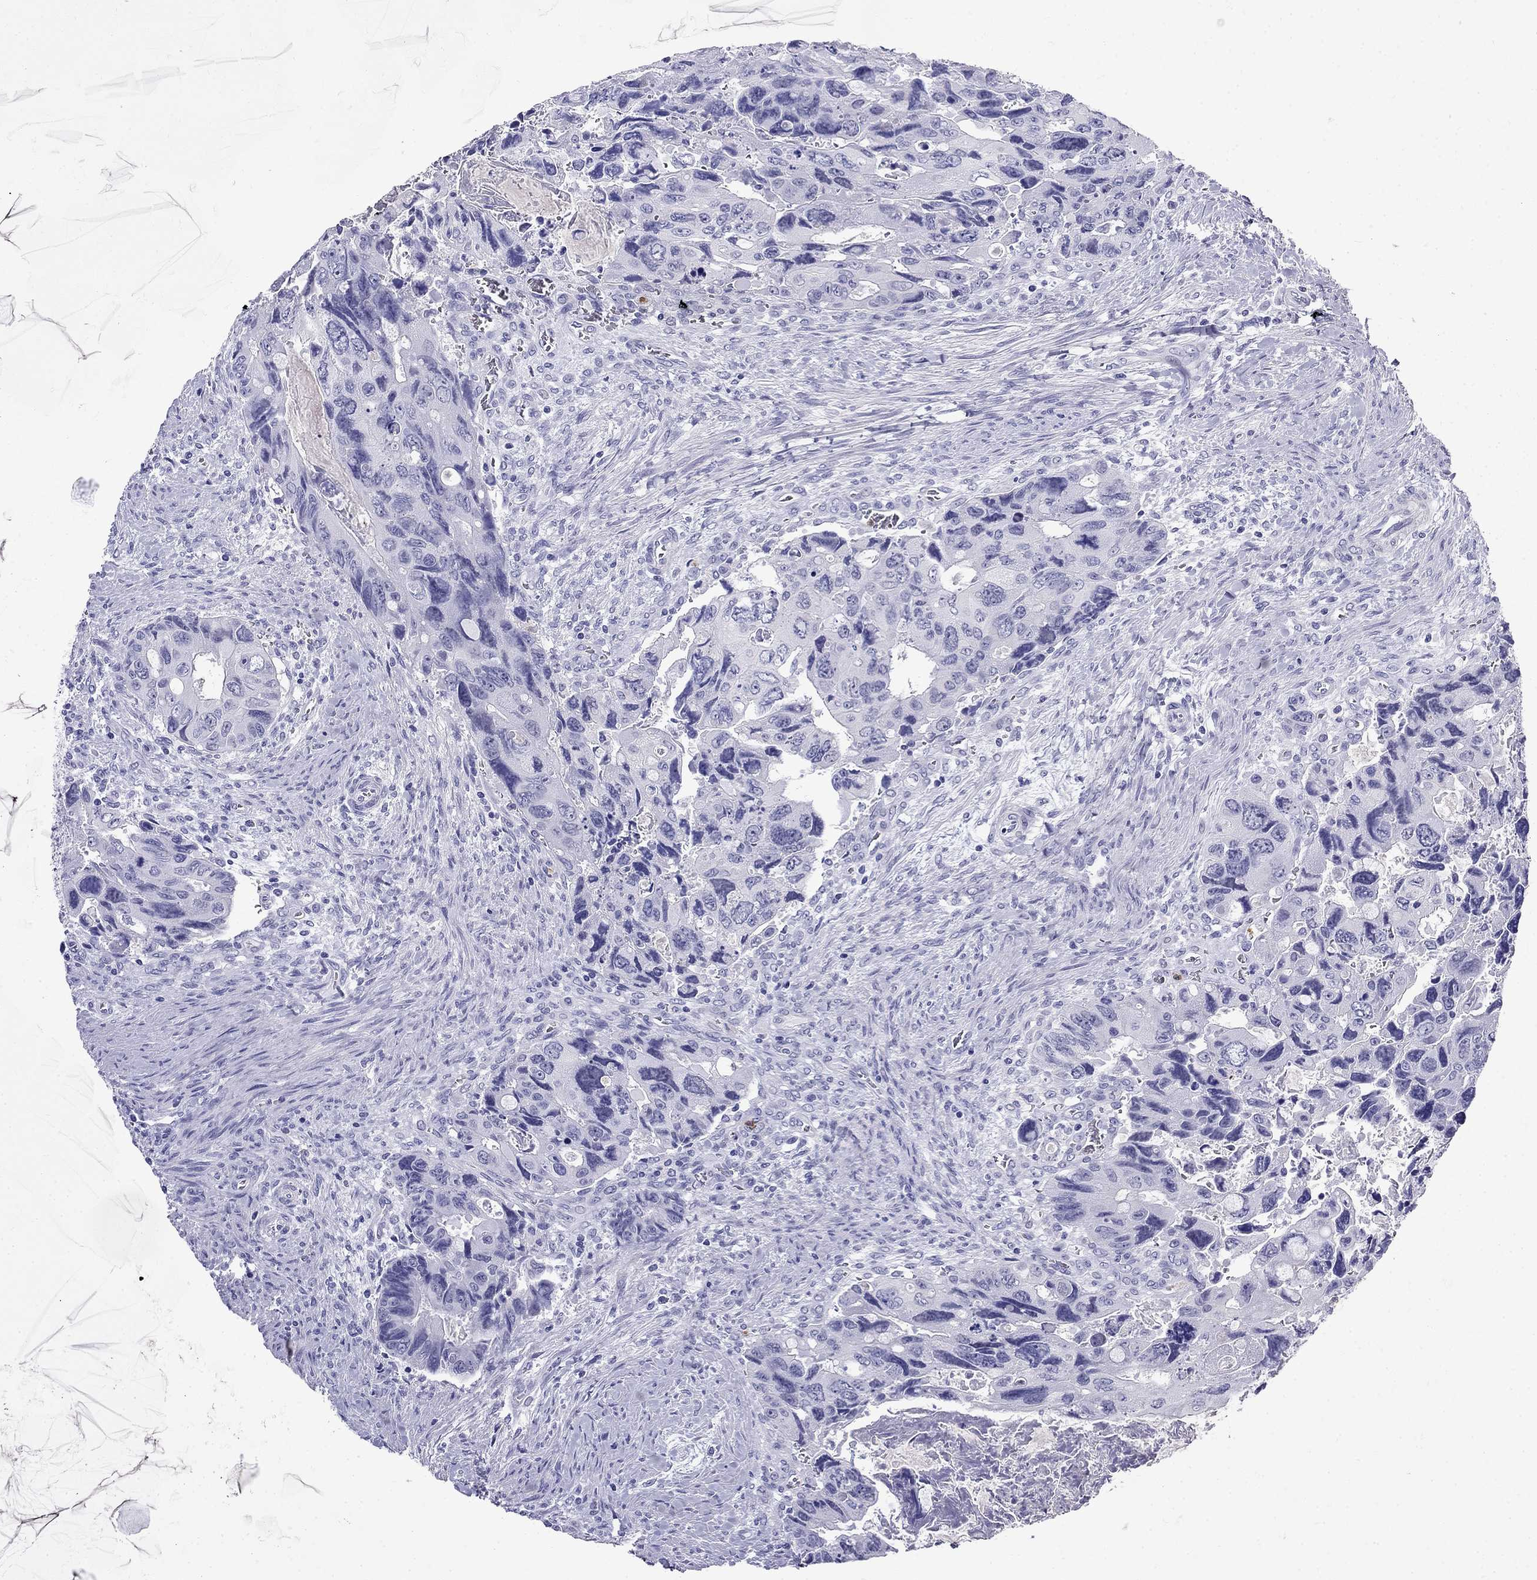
{"staining": {"intensity": "negative", "quantity": "none", "location": "none"}, "tissue": "colorectal cancer", "cell_type": "Tumor cells", "image_type": "cancer", "snomed": [{"axis": "morphology", "description": "Adenocarcinoma, NOS"}, {"axis": "topography", "description": "Rectum"}], "caption": "The immunohistochemistry (IHC) micrograph has no significant staining in tumor cells of colorectal adenocarcinoma tissue.", "gene": "PPP1R36", "patient": {"sex": "male", "age": 62}}